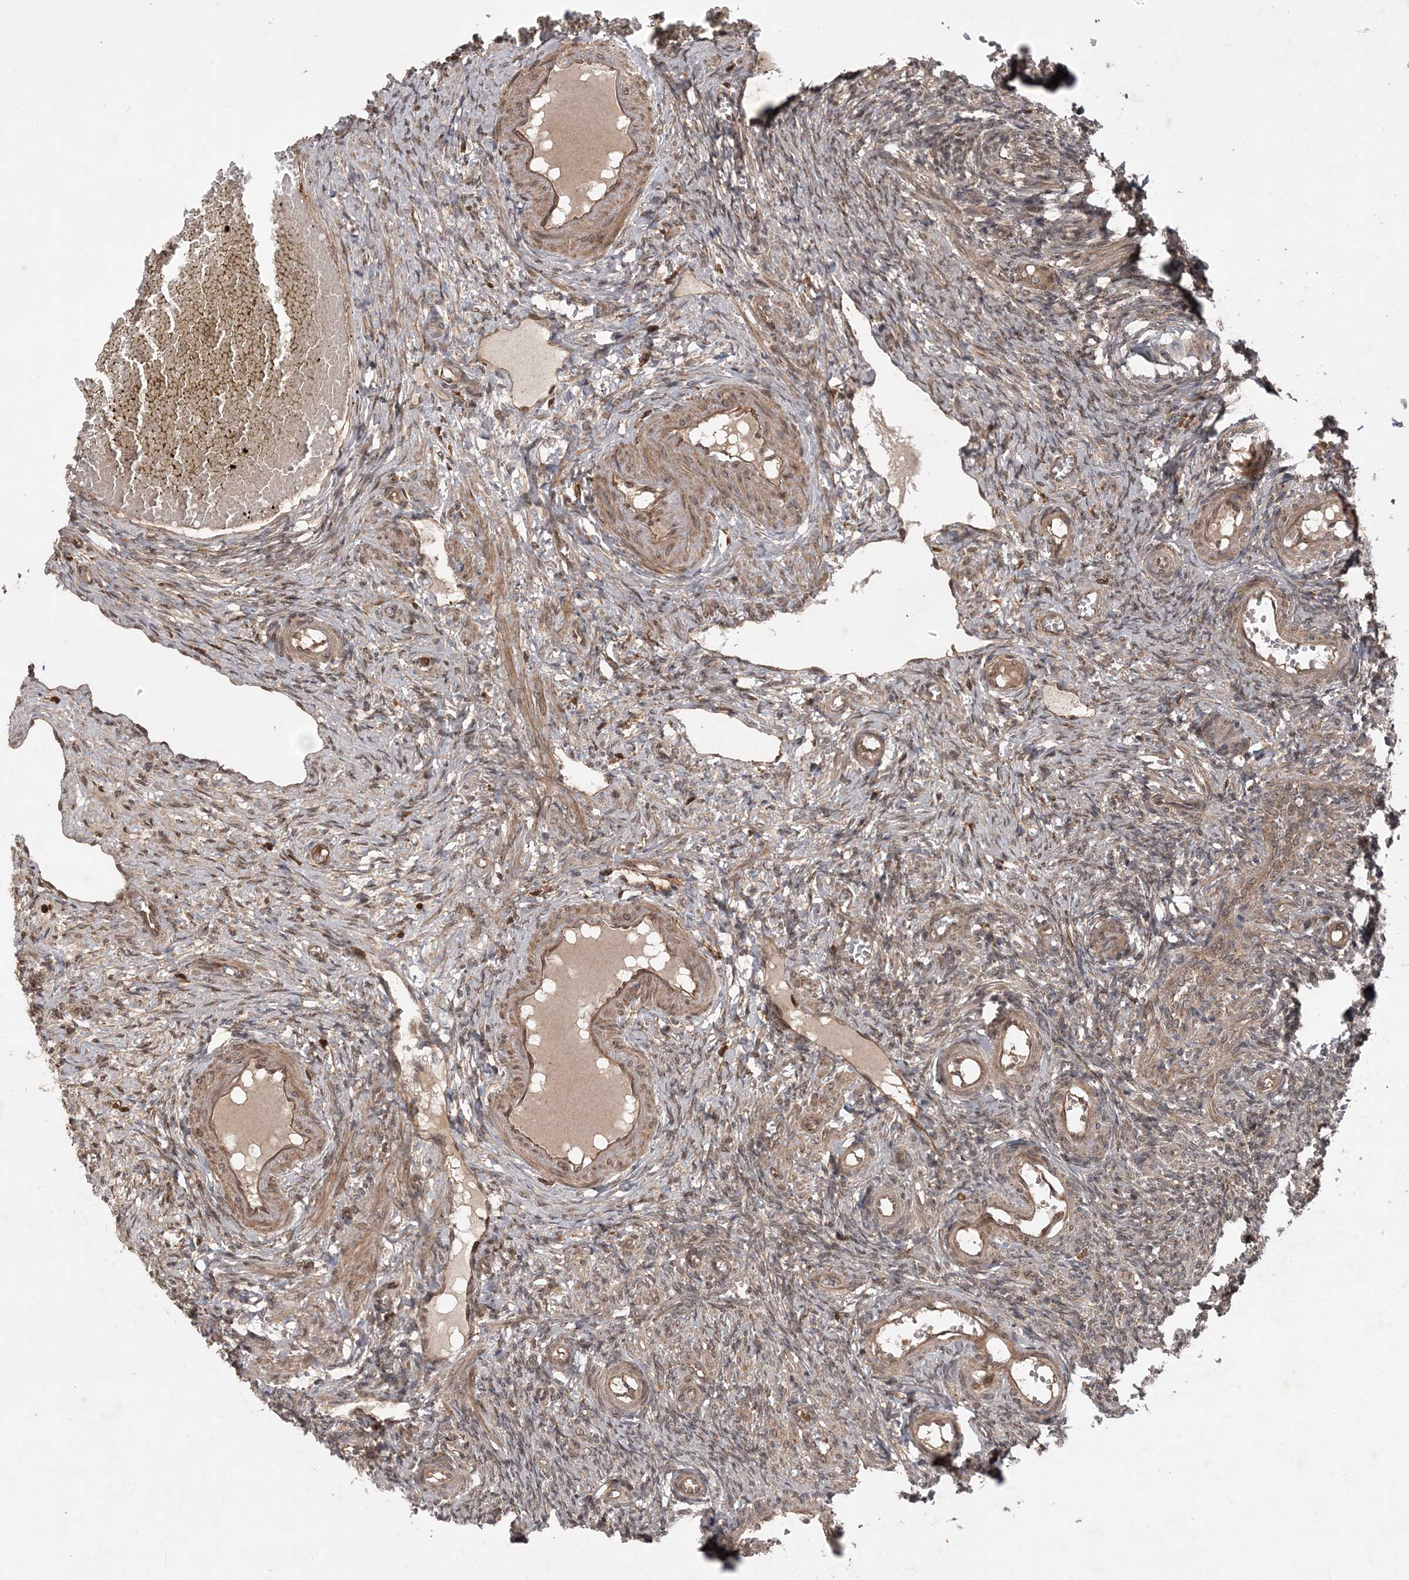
{"staining": {"intensity": "moderate", "quantity": "25%-75%", "location": "cytoplasmic/membranous"}, "tissue": "ovary", "cell_type": "Ovarian stroma cells", "image_type": "normal", "snomed": [{"axis": "morphology", "description": "Normal tissue, NOS"}, {"axis": "topography", "description": "Ovary"}], "caption": "A brown stain highlights moderate cytoplasmic/membranous expression of a protein in ovarian stroma cells of benign human ovary. (DAB = brown stain, brightfield microscopy at high magnification).", "gene": "LACC1", "patient": {"sex": "female", "age": 27}}